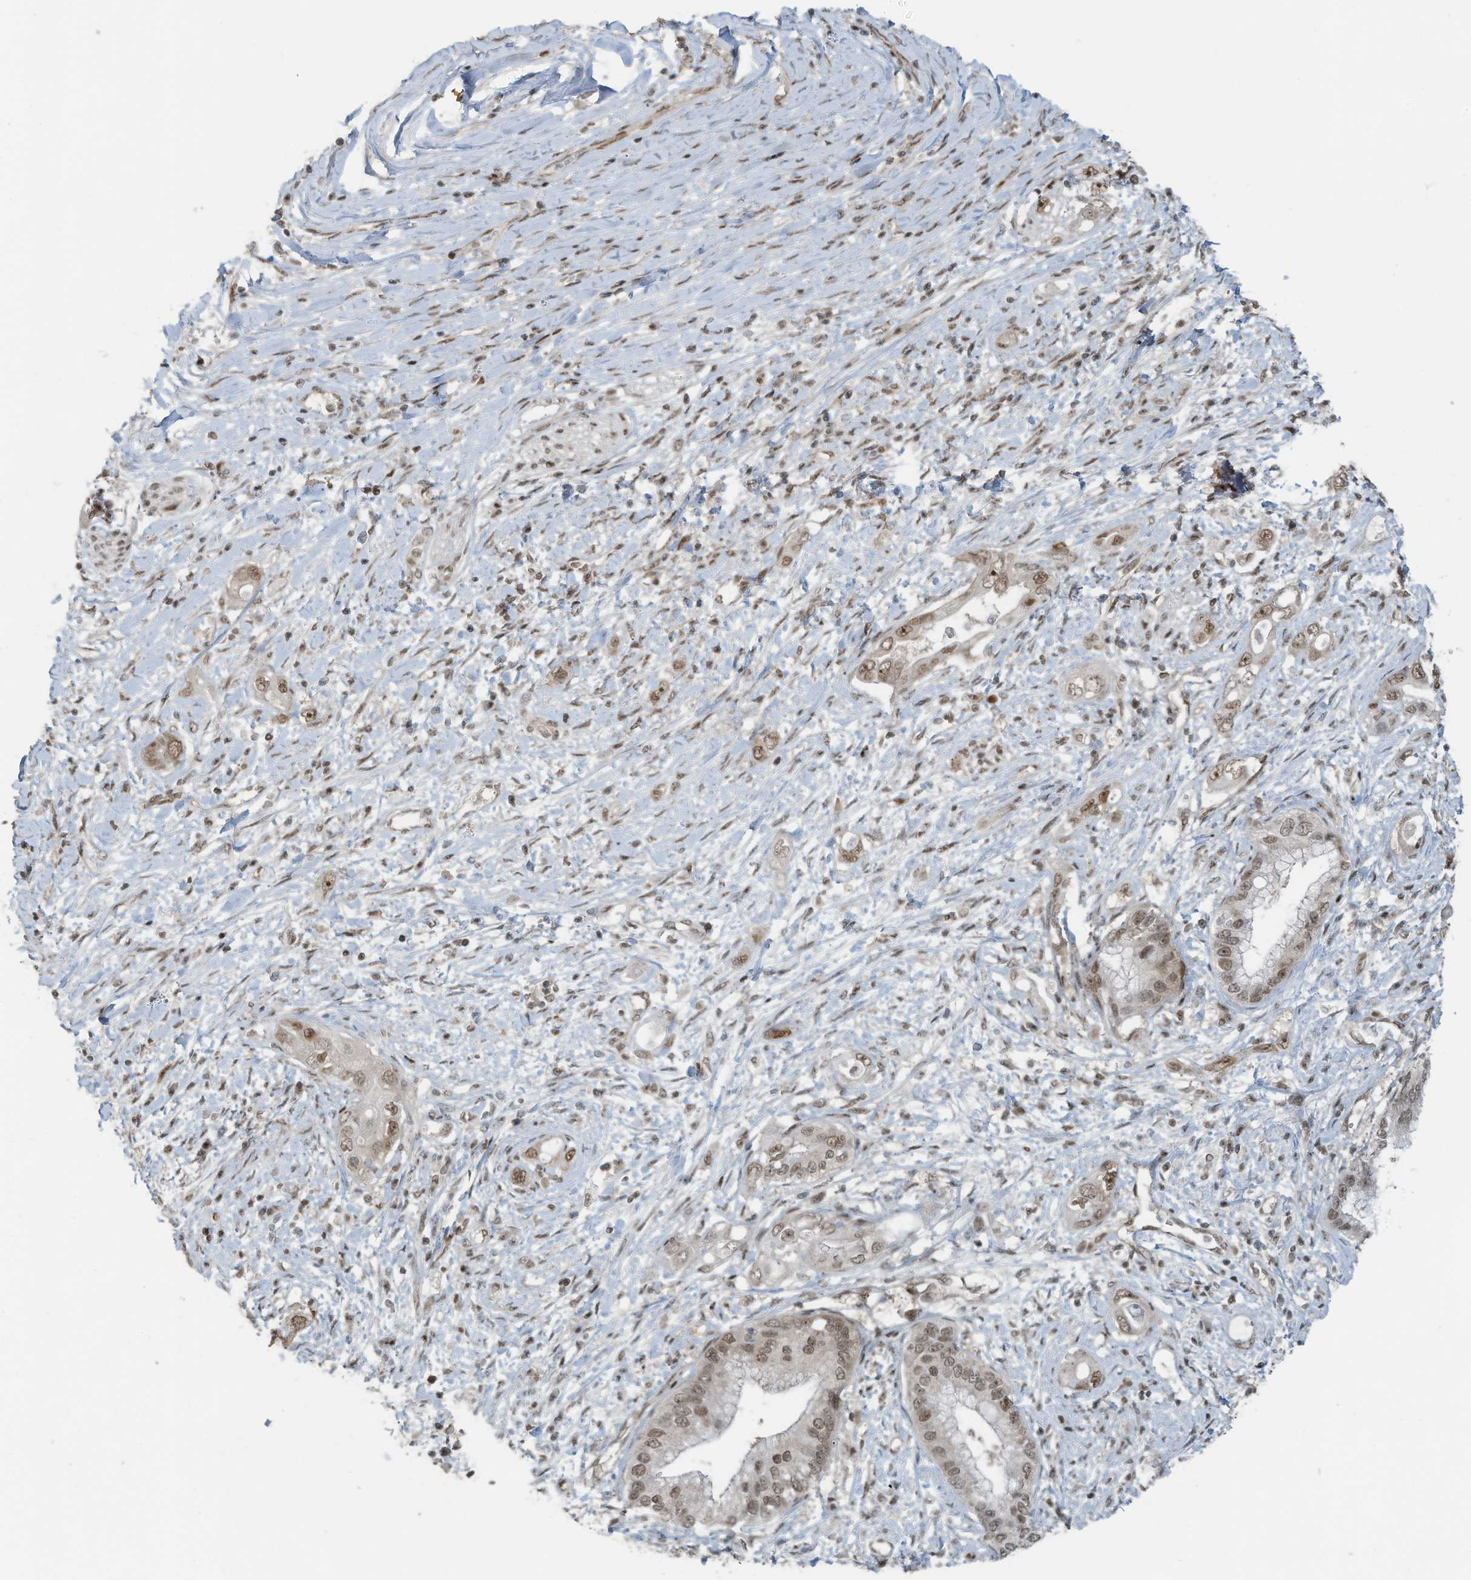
{"staining": {"intensity": "moderate", "quantity": ">75%", "location": "nuclear"}, "tissue": "pancreatic cancer", "cell_type": "Tumor cells", "image_type": "cancer", "snomed": [{"axis": "morphology", "description": "Inflammation, NOS"}, {"axis": "morphology", "description": "Adenocarcinoma, NOS"}, {"axis": "topography", "description": "Pancreas"}], "caption": "Protein analysis of pancreatic cancer (adenocarcinoma) tissue reveals moderate nuclear staining in about >75% of tumor cells. (DAB (3,3'-diaminobenzidine) IHC, brown staining for protein, blue staining for nuclei).", "gene": "PCNP", "patient": {"sex": "female", "age": 56}}